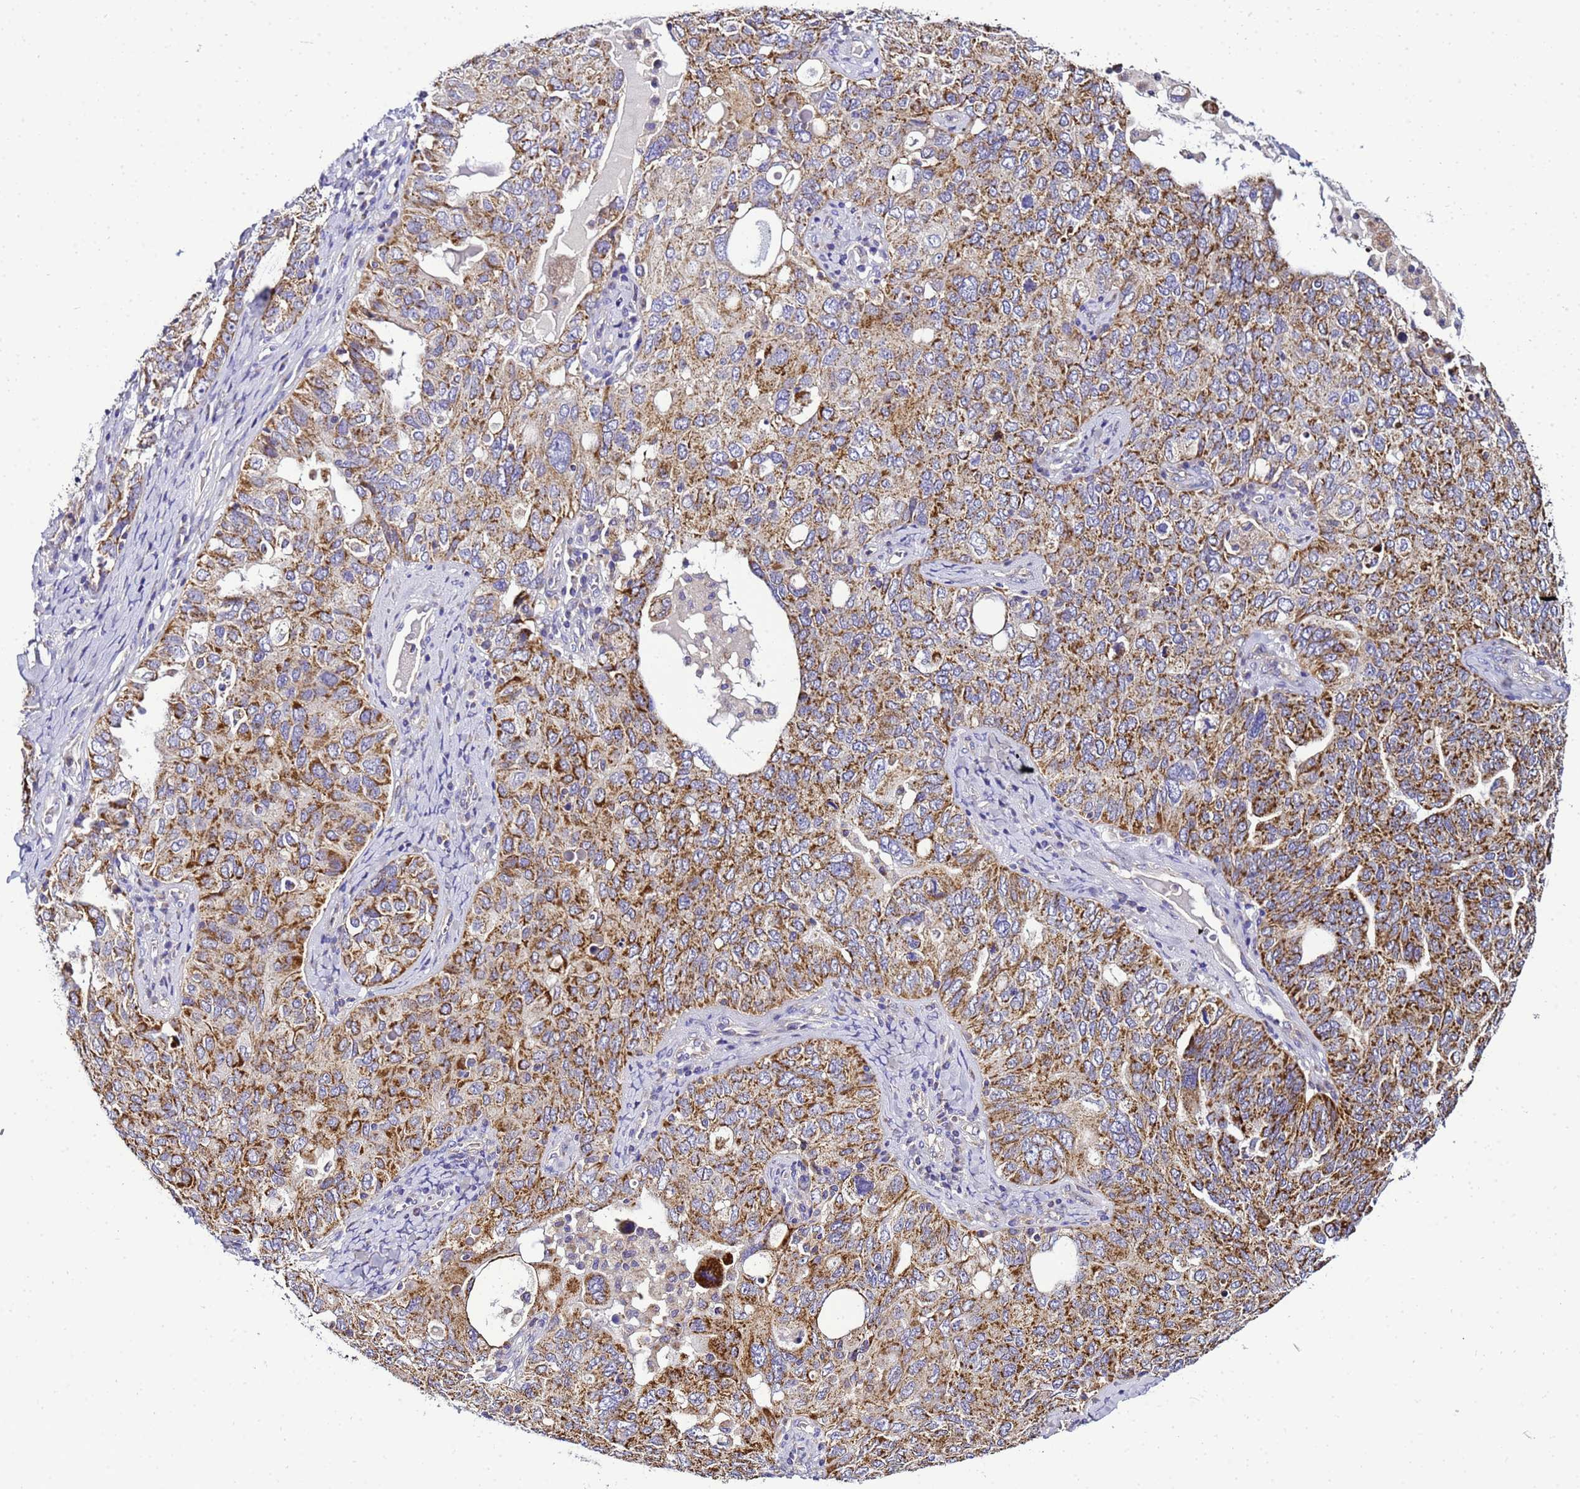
{"staining": {"intensity": "moderate", "quantity": ">75%", "location": "cytoplasmic/membranous"}, "tissue": "ovarian cancer", "cell_type": "Tumor cells", "image_type": "cancer", "snomed": [{"axis": "morphology", "description": "Carcinoma, endometroid"}, {"axis": "topography", "description": "Ovary"}], "caption": "Endometroid carcinoma (ovarian) tissue displays moderate cytoplasmic/membranous staining in about >75% of tumor cells Using DAB (3,3'-diaminobenzidine) (brown) and hematoxylin (blue) stains, captured at high magnification using brightfield microscopy.", "gene": "HIGD2A", "patient": {"sex": "female", "age": 62}}